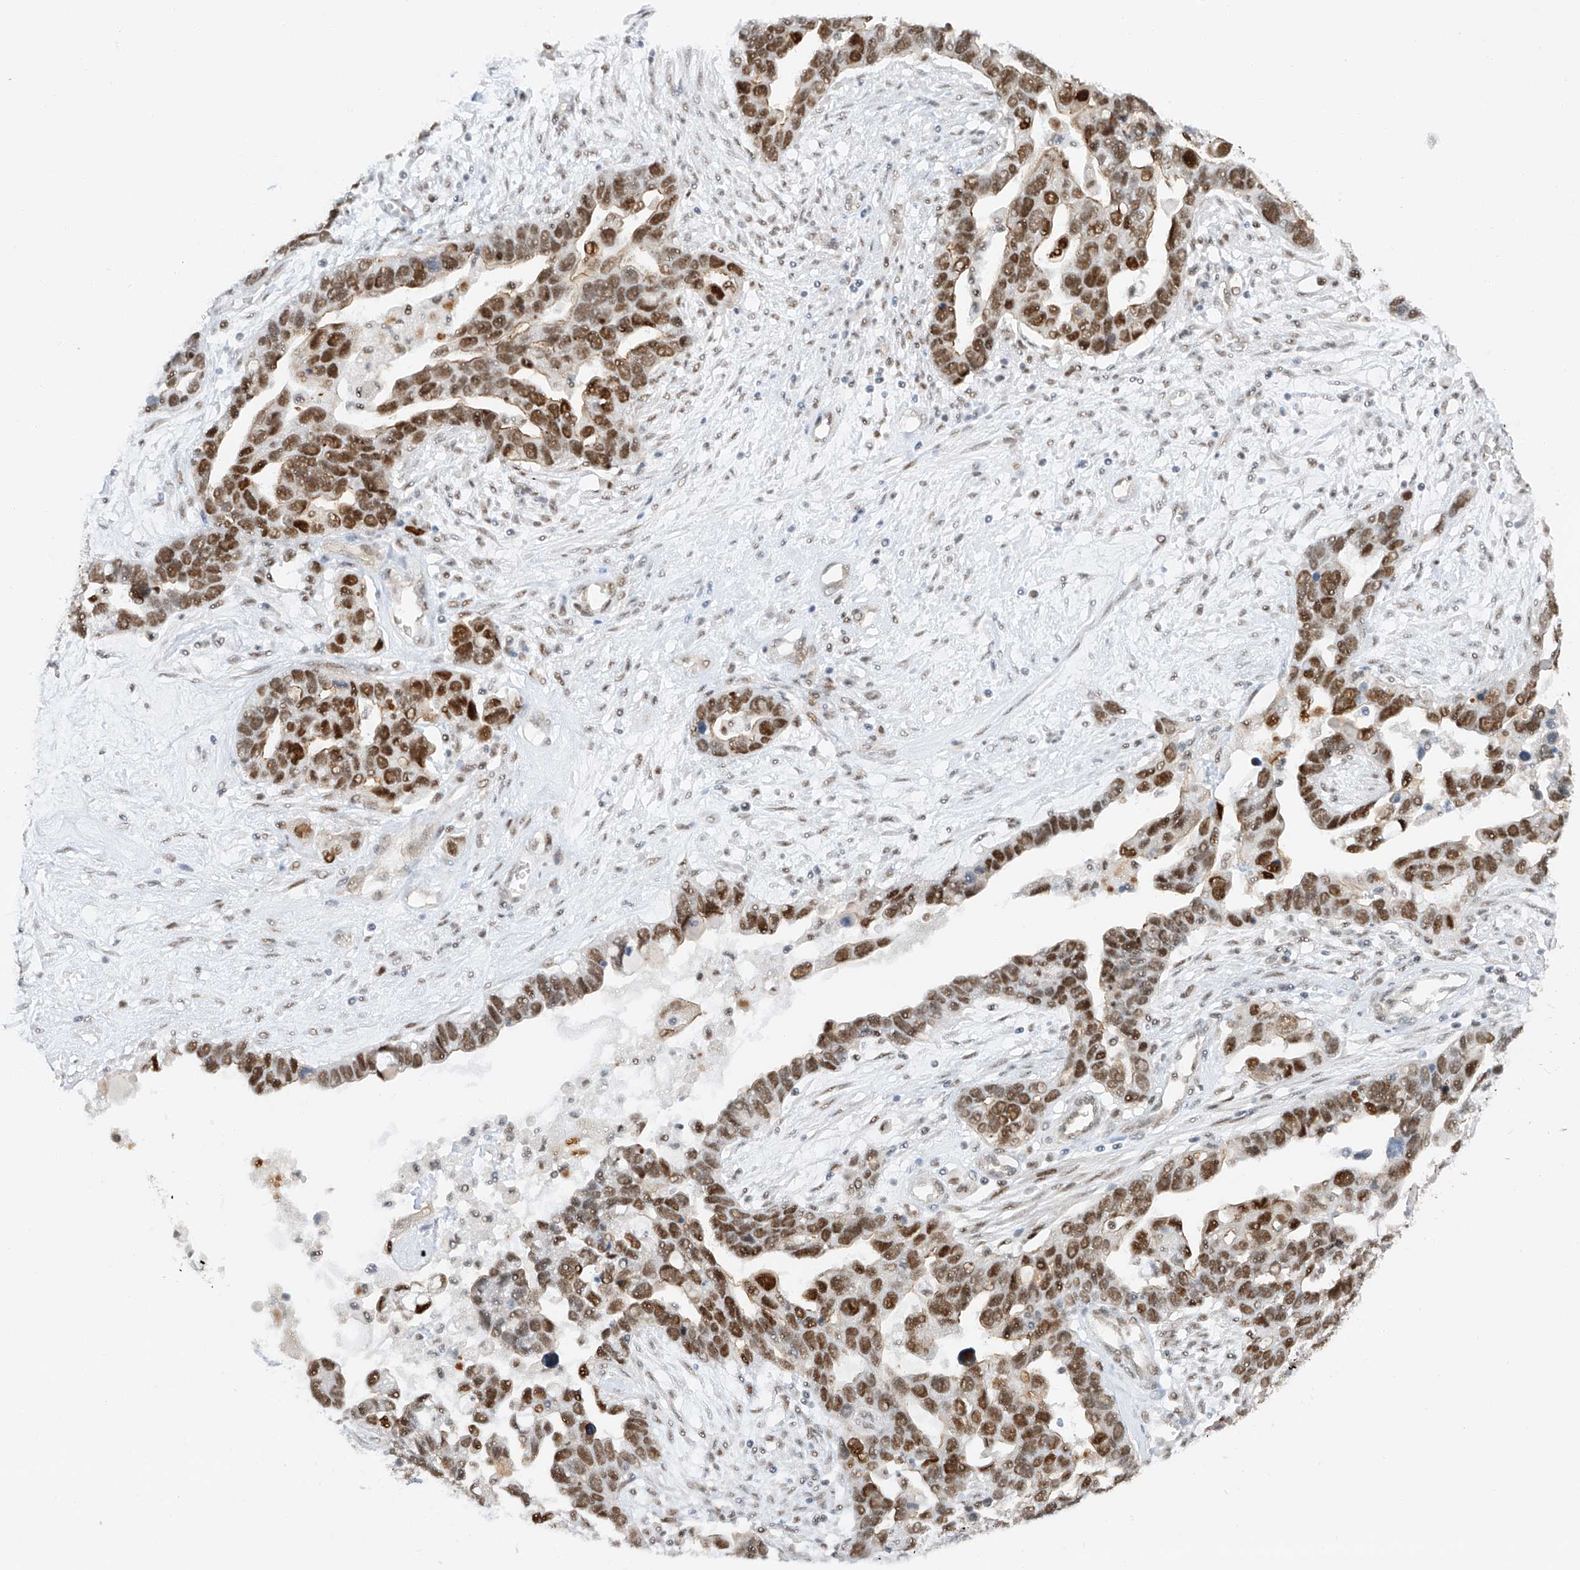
{"staining": {"intensity": "strong", "quantity": ">75%", "location": "nuclear"}, "tissue": "ovarian cancer", "cell_type": "Tumor cells", "image_type": "cancer", "snomed": [{"axis": "morphology", "description": "Cystadenocarcinoma, serous, NOS"}, {"axis": "topography", "description": "Ovary"}], "caption": "High-power microscopy captured an immunohistochemistry photomicrograph of ovarian cancer (serous cystadenocarcinoma), revealing strong nuclear expression in about >75% of tumor cells.", "gene": "POGK", "patient": {"sex": "female", "age": 54}}